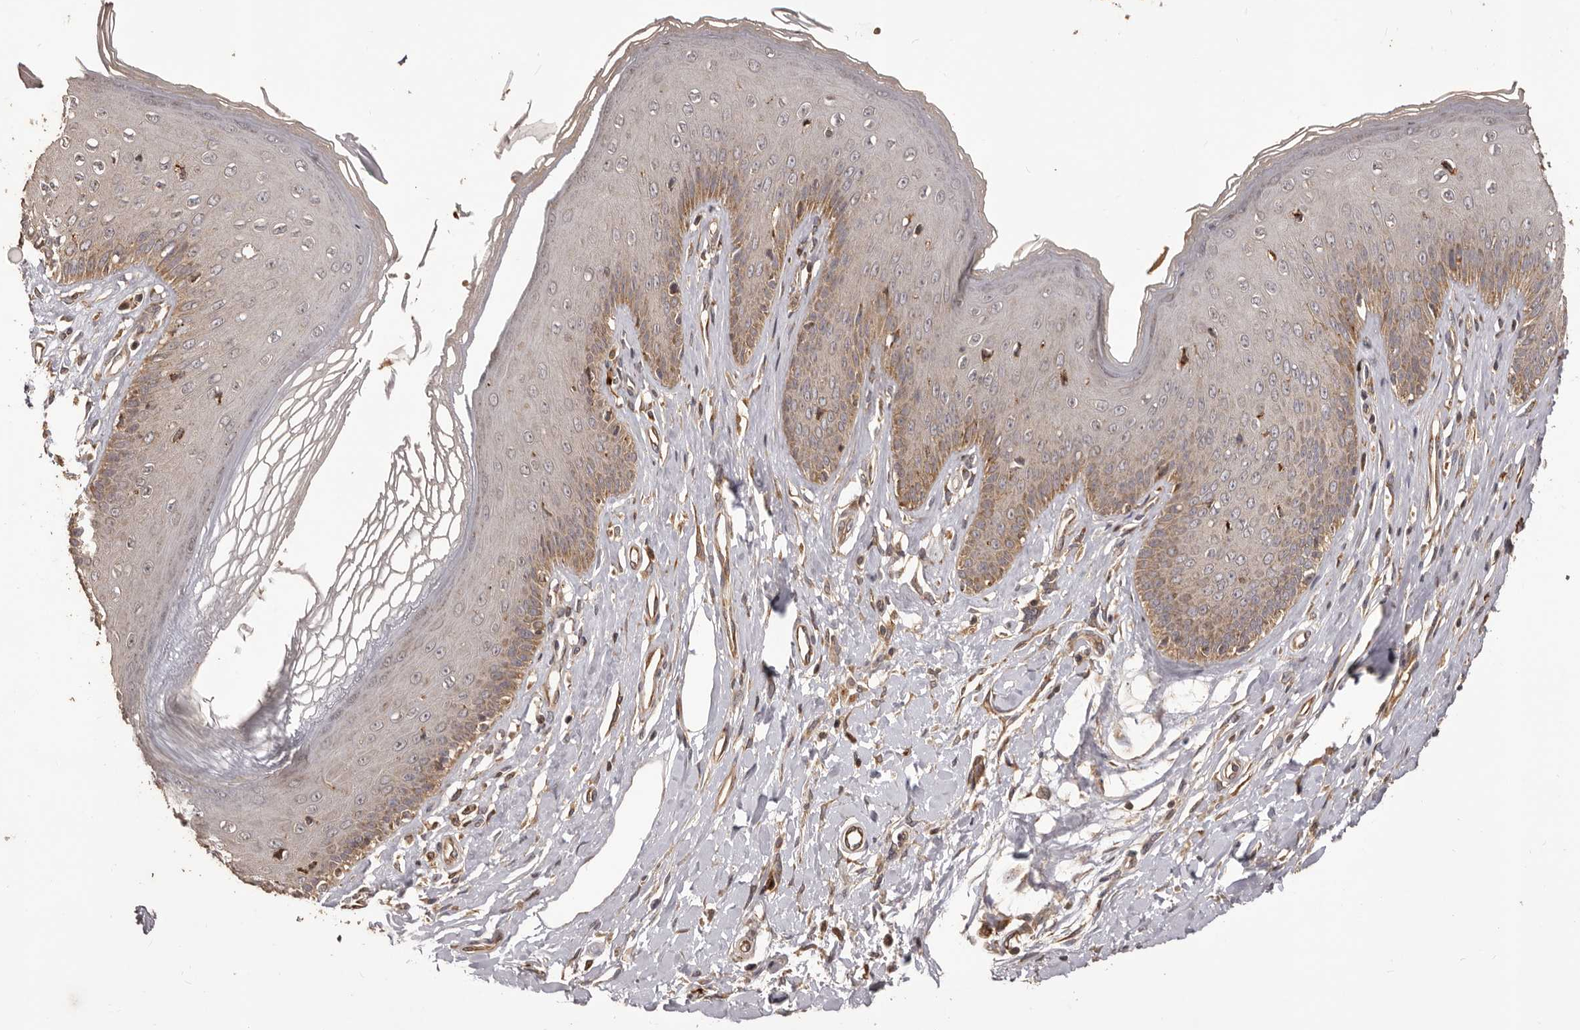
{"staining": {"intensity": "moderate", "quantity": "25%-75%", "location": "cytoplasmic/membranous"}, "tissue": "skin", "cell_type": "Epidermal cells", "image_type": "normal", "snomed": [{"axis": "morphology", "description": "Normal tissue, NOS"}, {"axis": "morphology", "description": "Squamous cell carcinoma, NOS"}, {"axis": "topography", "description": "Vulva"}], "caption": "Immunohistochemistry (IHC) staining of benign skin, which shows medium levels of moderate cytoplasmic/membranous staining in about 25%-75% of epidermal cells indicating moderate cytoplasmic/membranous protein staining. The staining was performed using DAB (3,3'-diaminobenzidine) (brown) for protein detection and nuclei were counterstained in hematoxylin (blue).", "gene": "QRSL1", "patient": {"sex": "female", "age": 85}}